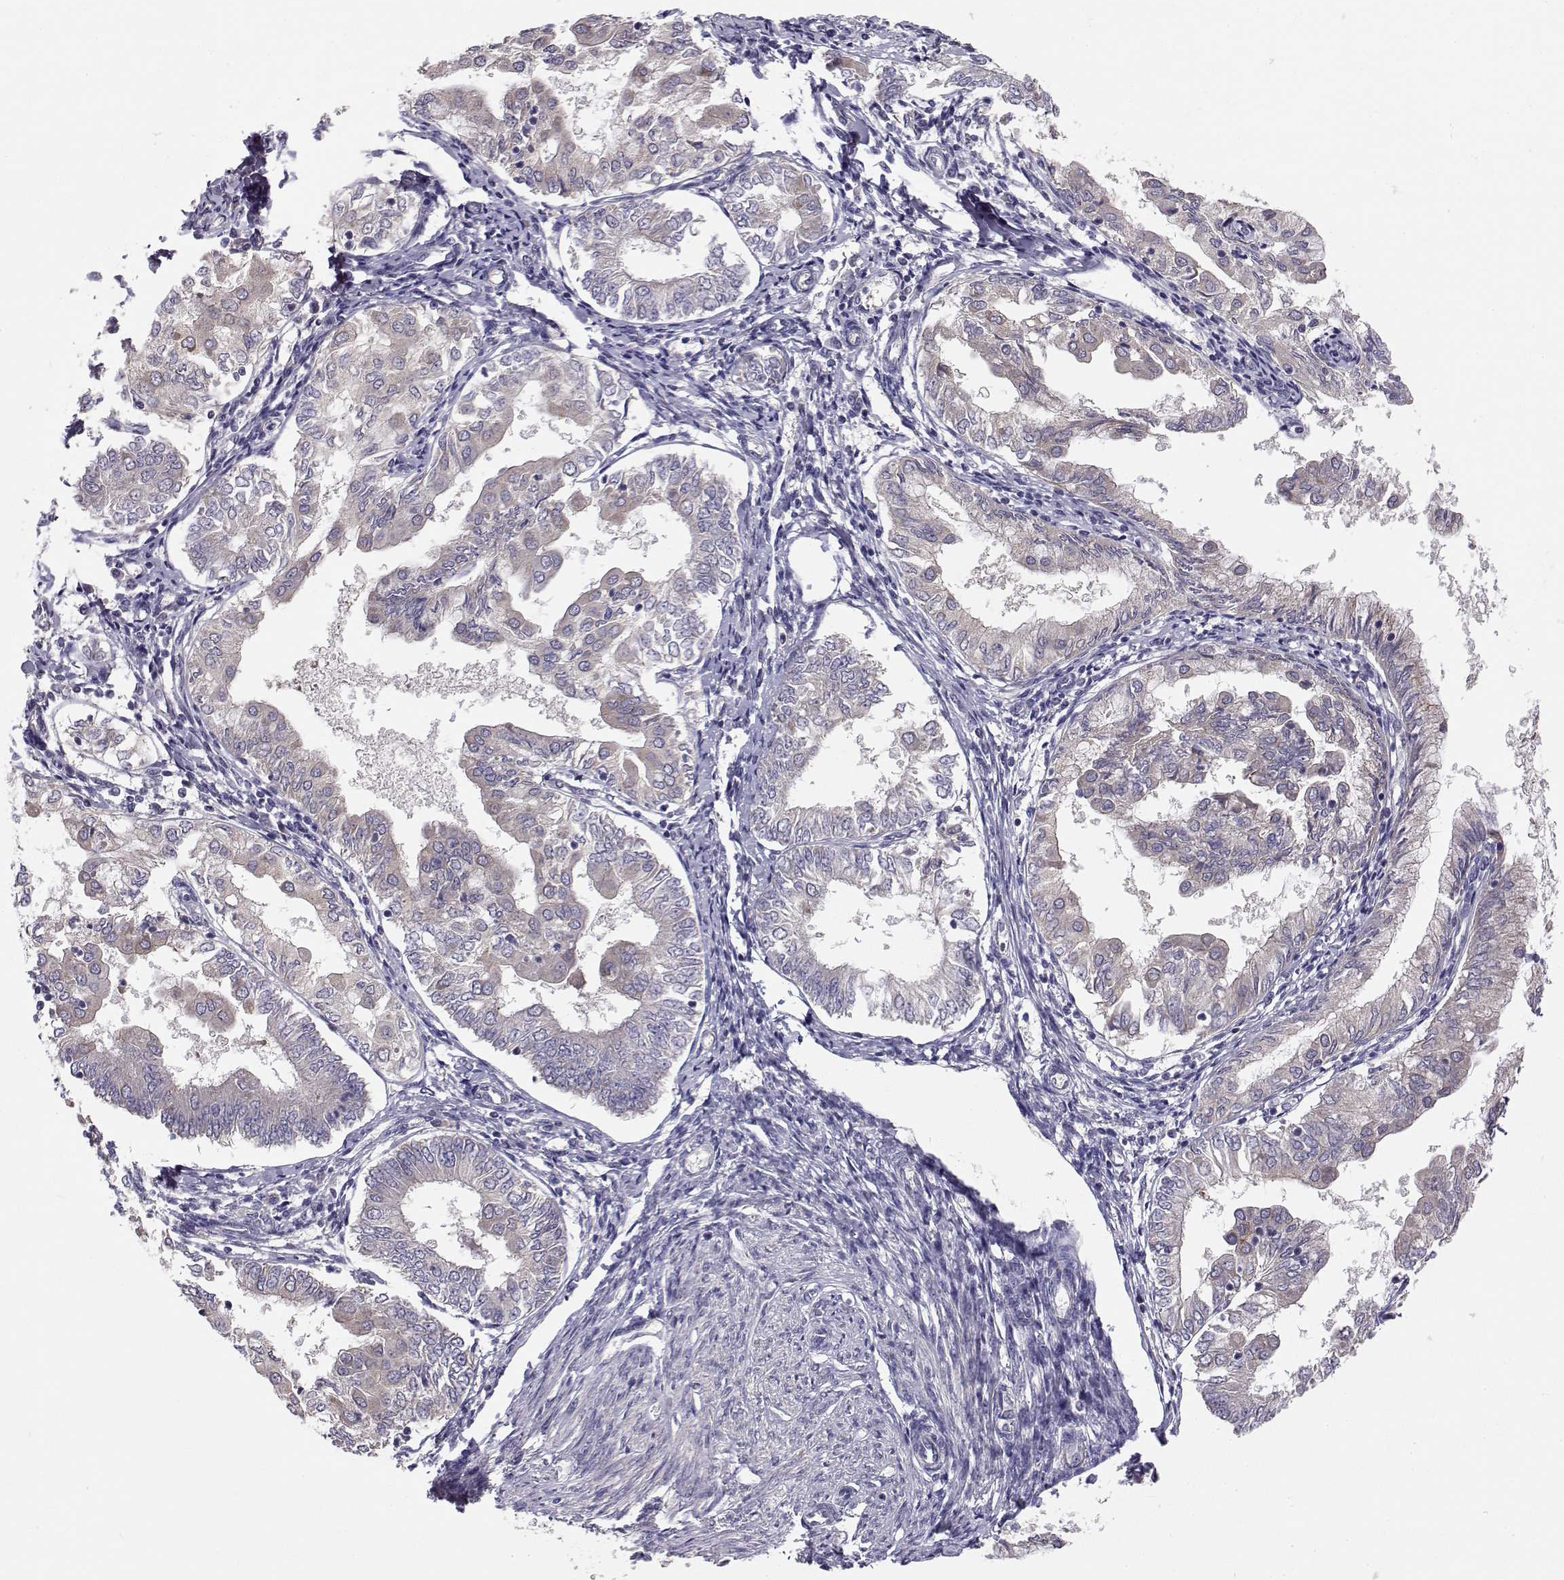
{"staining": {"intensity": "weak", "quantity": "25%-75%", "location": "cytoplasmic/membranous"}, "tissue": "endometrial cancer", "cell_type": "Tumor cells", "image_type": "cancer", "snomed": [{"axis": "morphology", "description": "Adenocarcinoma, NOS"}, {"axis": "topography", "description": "Endometrium"}], "caption": "Endometrial adenocarcinoma stained with IHC exhibits weak cytoplasmic/membranous expression in about 25%-75% of tumor cells.", "gene": "PEX5L", "patient": {"sex": "female", "age": 68}}